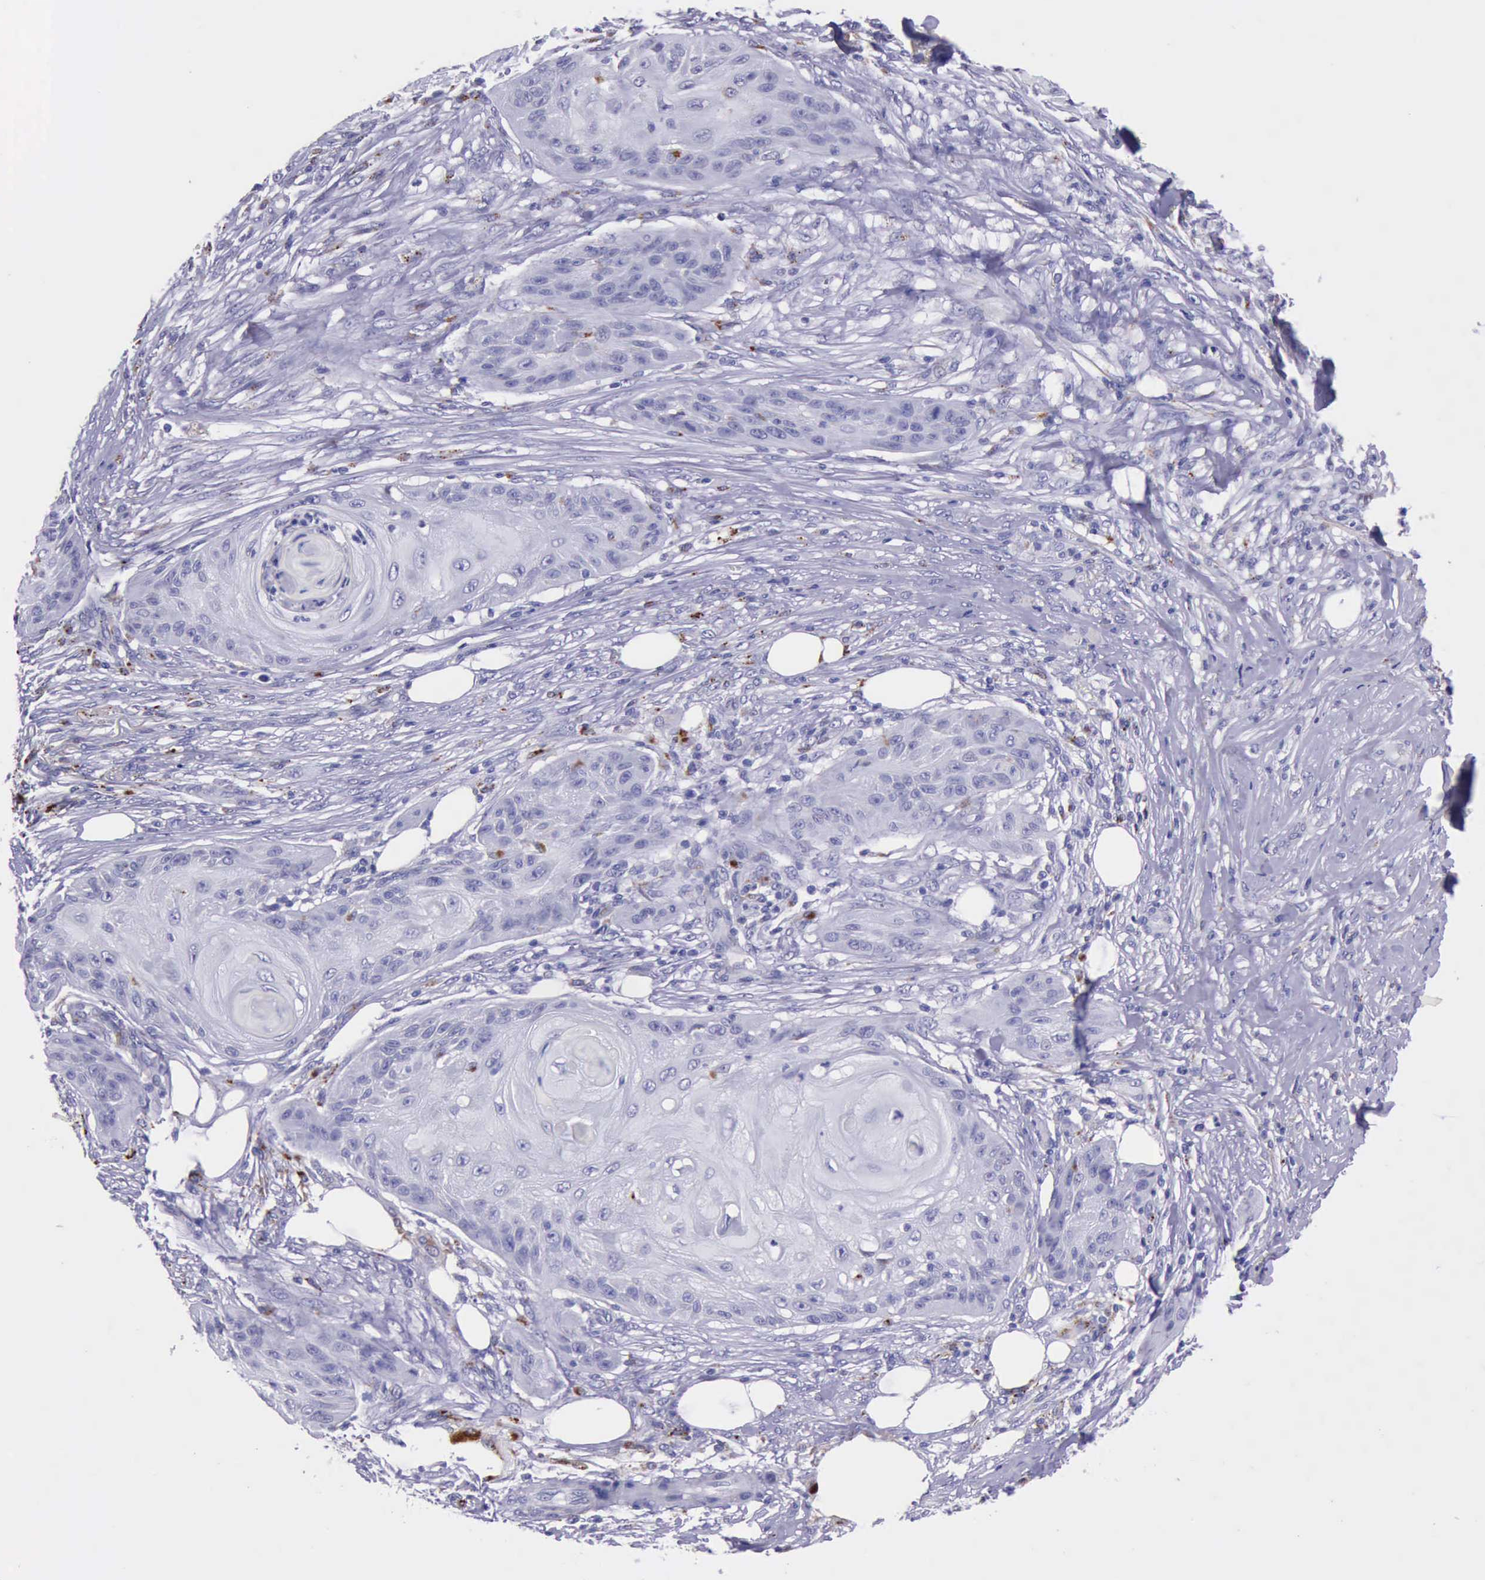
{"staining": {"intensity": "negative", "quantity": "none", "location": "none"}, "tissue": "skin cancer", "cell_type": "Tumor cells", "image_type": "cancer", "snomed": [{"axis": "morphology", "description": "Squamous cell carcinoma, NOS"}, {"axis": "topography", "description": "Skin"}], "caption": "Tumor cells are negative for protein expression in human skin squamous cell carcinoma.", "gene": "GLA", "patient": {"sex": "female", "age": 88}}